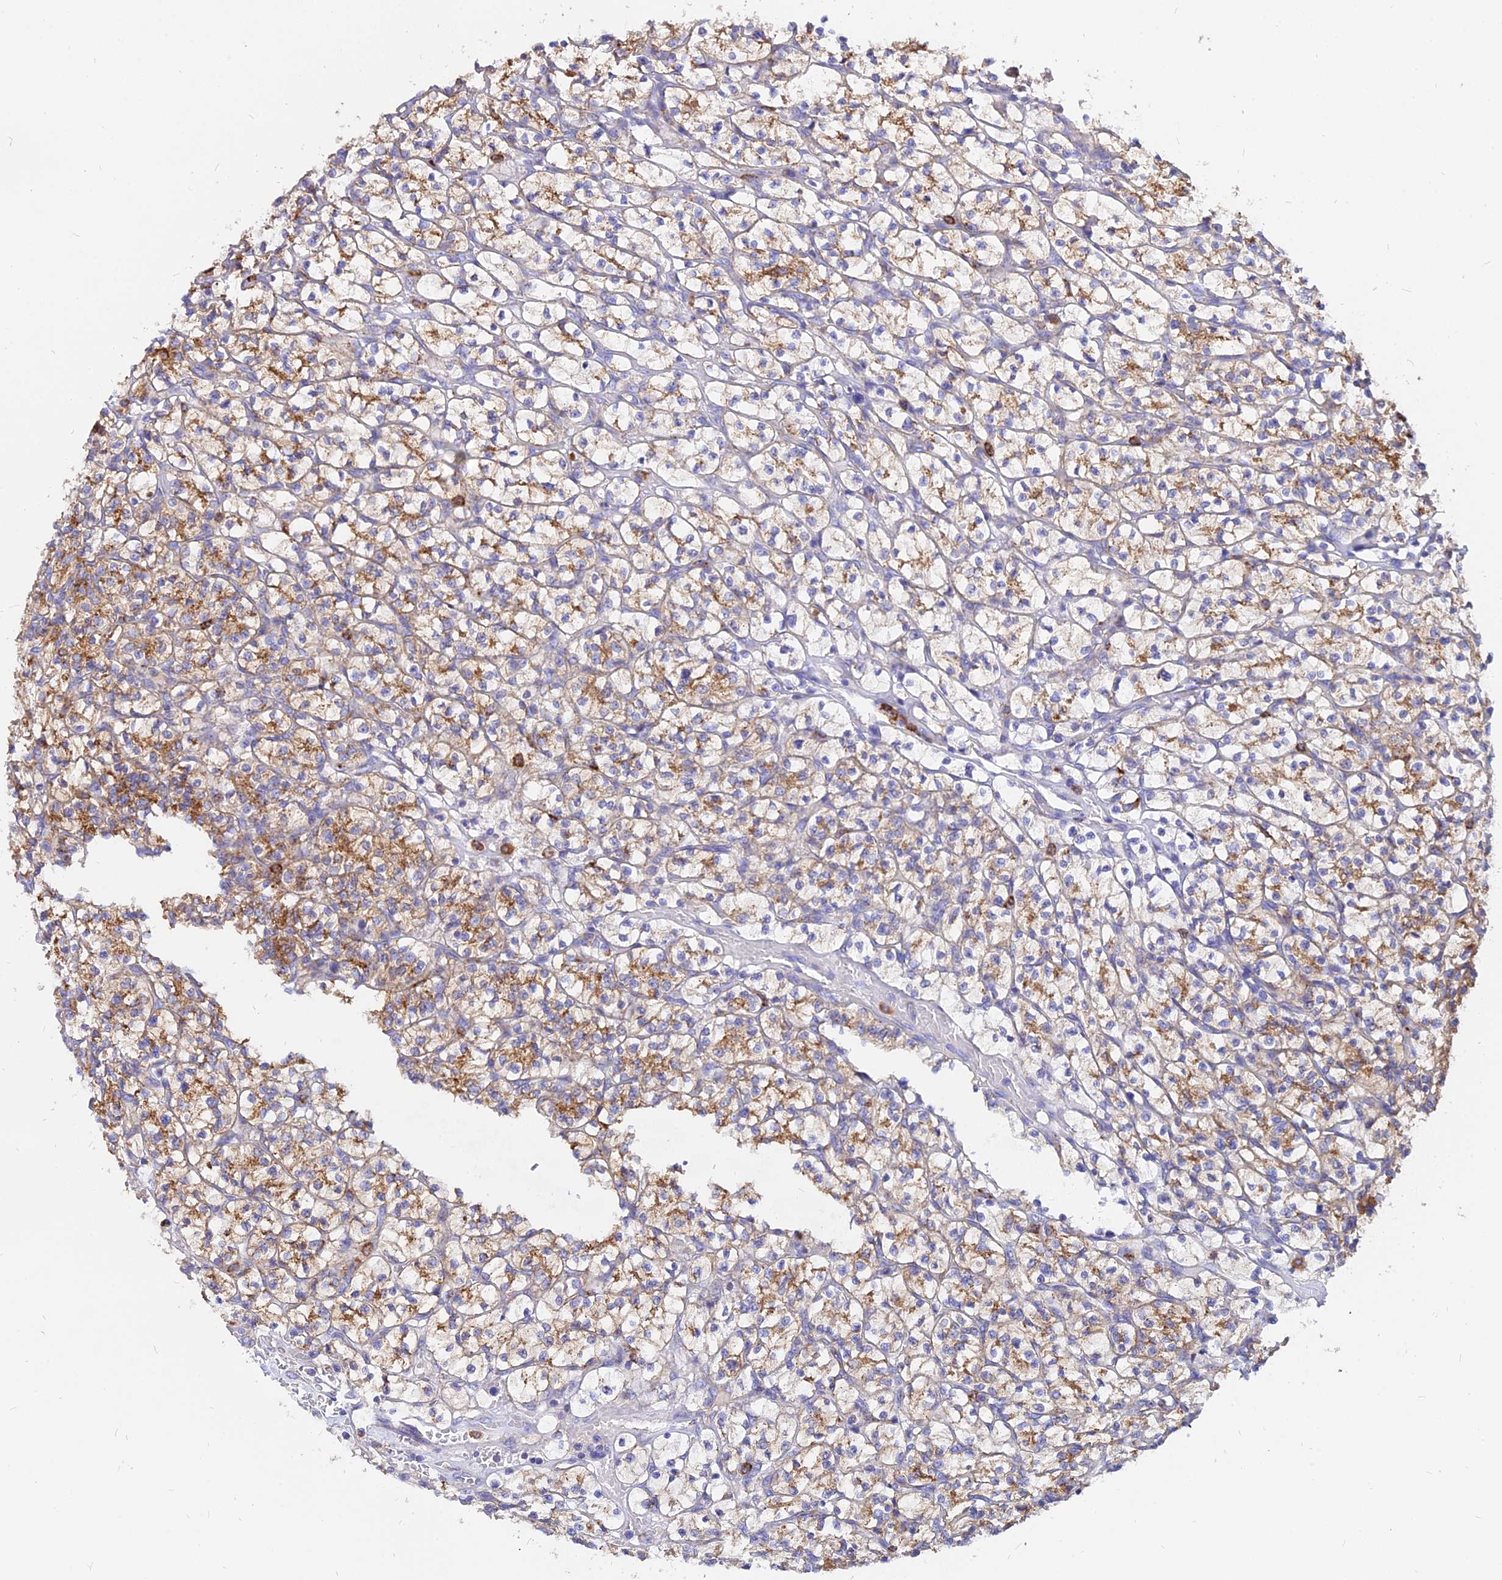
{"staining": {"intensity": "moderate", "quantity": ">75%", "location": "cytoplasmic/membranous"}, "tissue": "renal cancer", "cell_type": "Tumor cells", "image_type": "cancer", "snomed": [{"axis": "morphology", "description": "Adenocarcinoma, NOS"}, {"axis": "topography", "description": "Kidney"}], "caption": "Immunohistochemical staining of adenocarcinoma (renal) displays medium levels of moderate cytoplasmic/membranous protein positivity in approximately >75% of tumor cells.", "gene": "AGTRAP", "patient": {"sex": "female", "age": 64}}